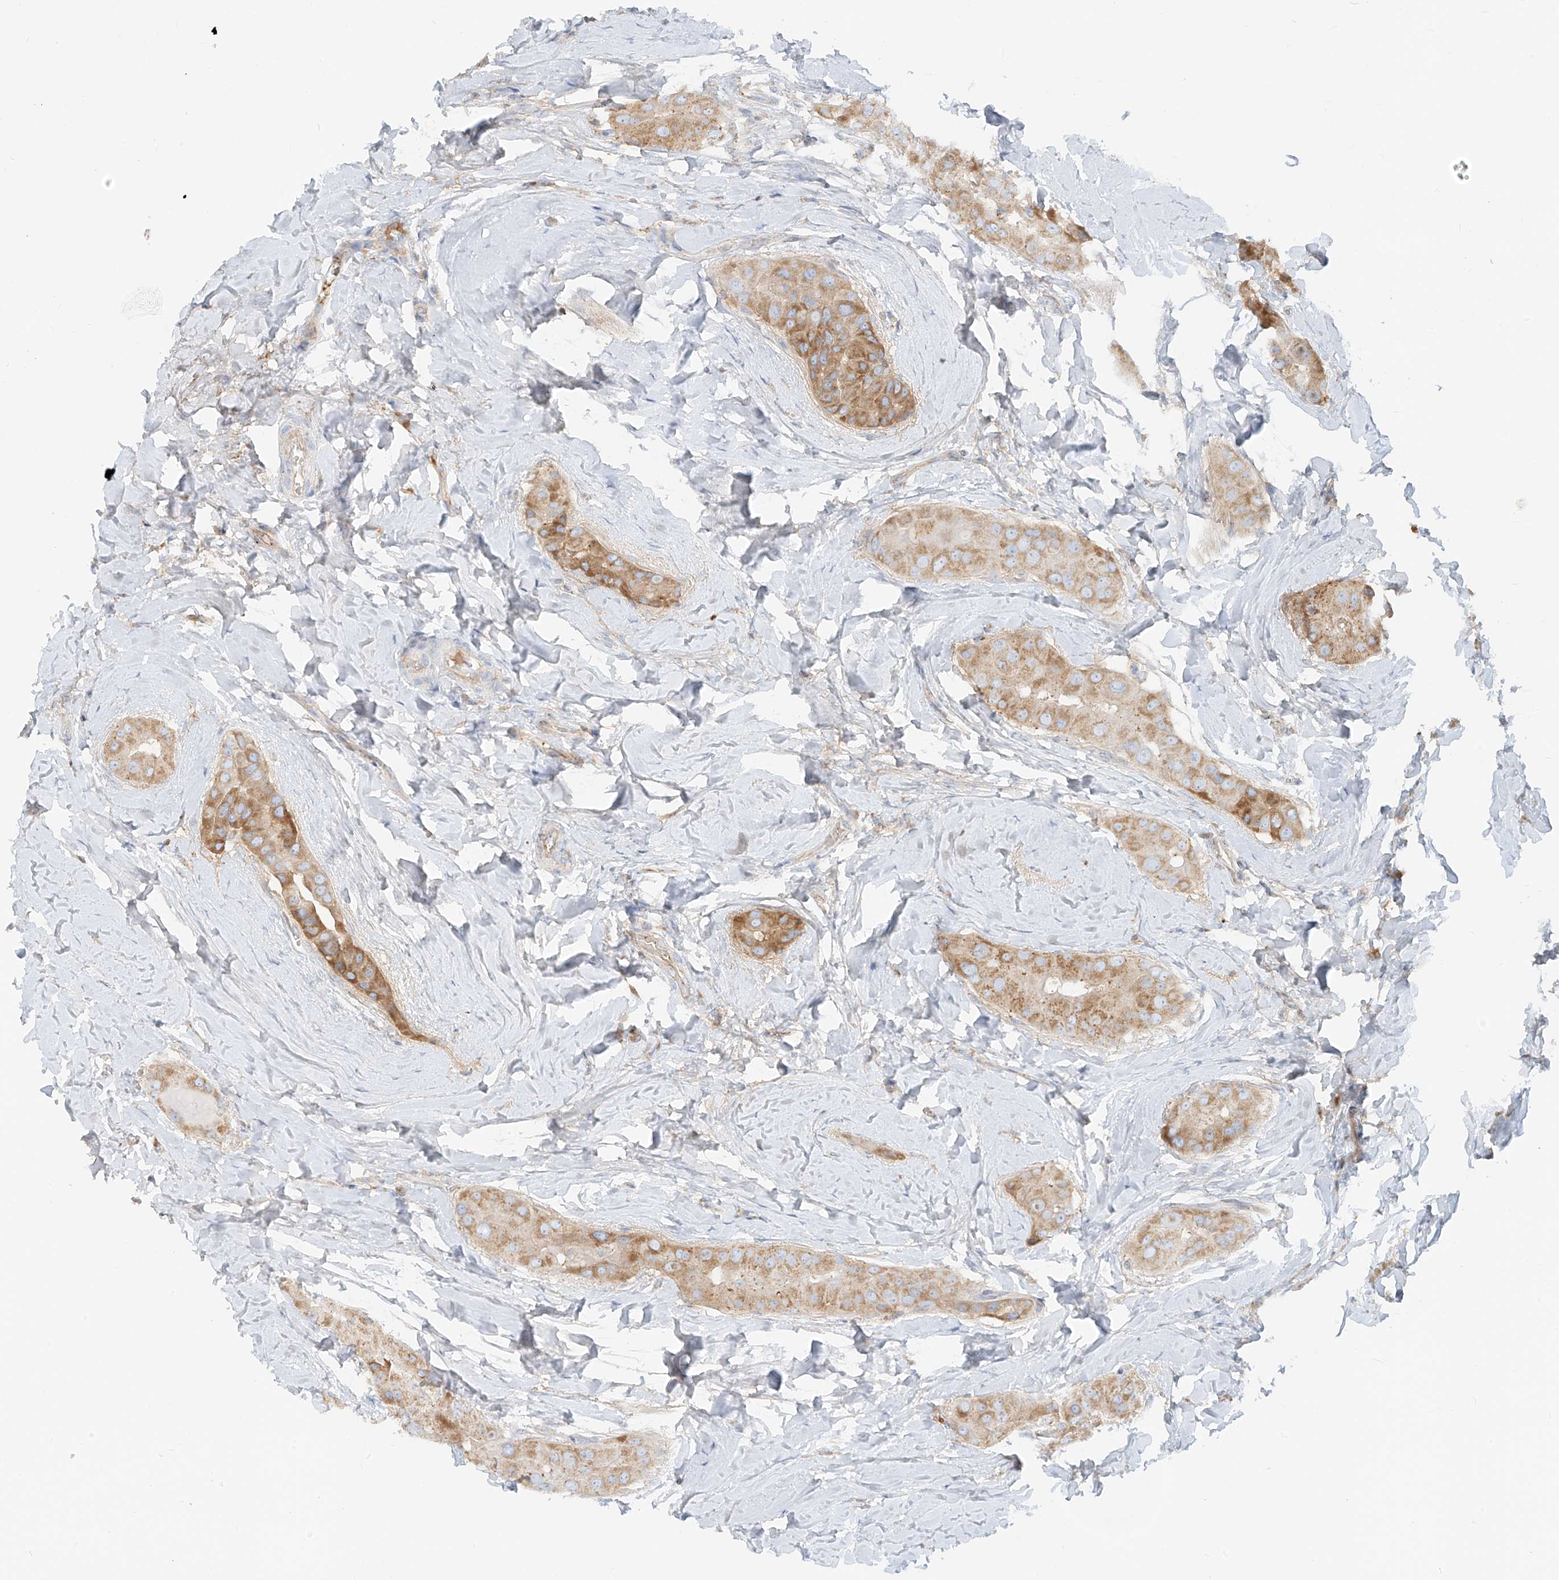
{"staining": {"intensity": "moderate", "quantity": ">75%", "location": "cytoplasmic/membranous"}, "tissue": "thyroid cancer", "cell_type": "Tumor cells", "image_type": "cancer", "snomed": [{"axis": "morphology", "description": "Papillary adenocarcinoma, NOS"}, {"axis": "topography", "description": "Thyroid gland"}], "caption": "This photomicrograph demonstrates immunohistochemistry staining of thyroid cancer (papillary adenocarcinoma), with medium moderate cytoplasmic/membranous staining in about >75% of tumor cells.", "gene": "OCSTAMP", "patient": {"sex": "male", "age": 33}}